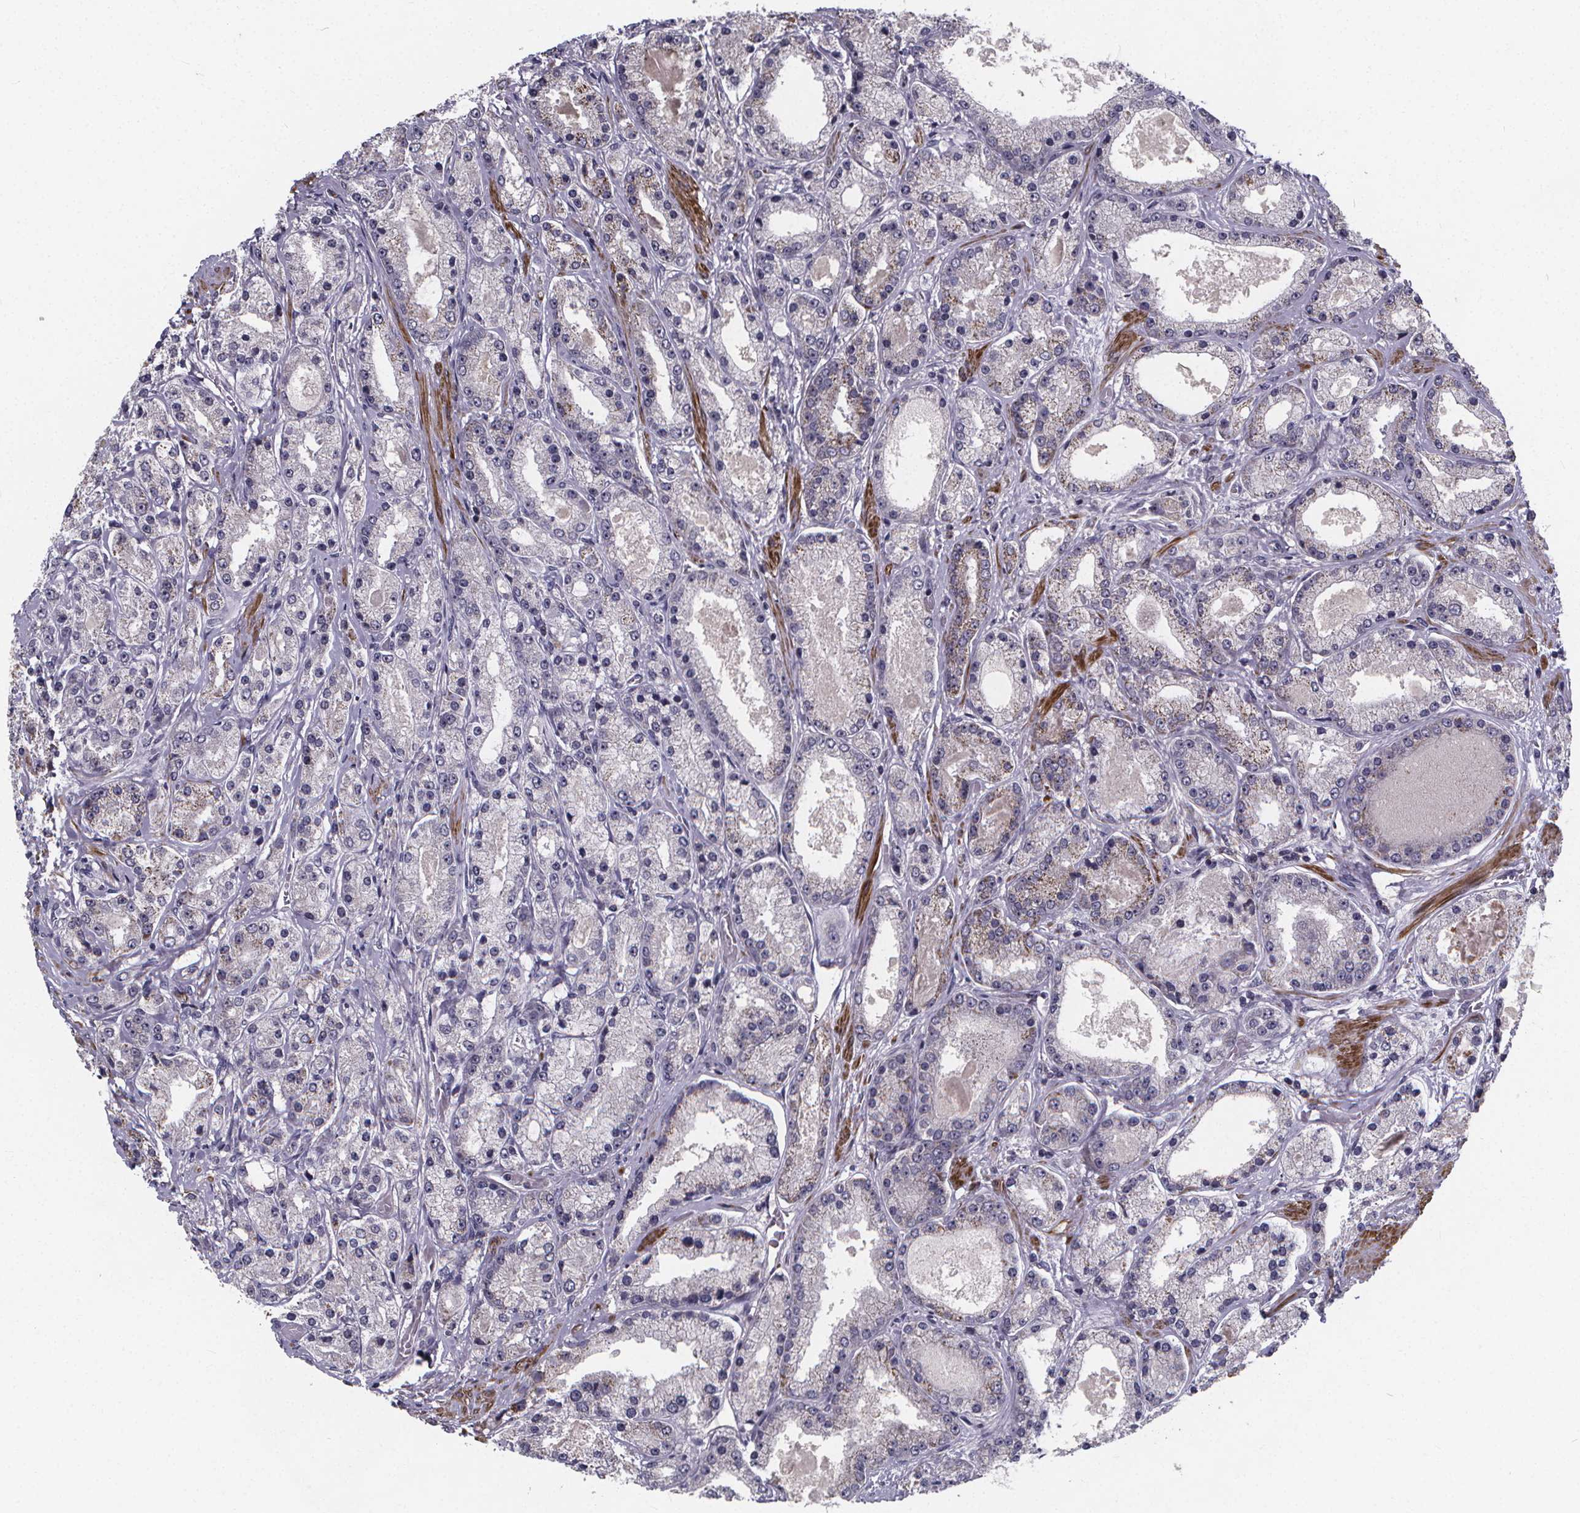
{"staining": {"intensity": "moderate", "quantity": "<25%", "location": "cytoplasmic/membranous"}, "tissue": "prostate cancer", "cell_type": "Tumor cells", "image_type": "cancer", "snomed": [{"axis": "morphology", "description": "Adenocarcinoma, High grade"}, {"axis": "topography", "description": "Prostate"}], "caption": "The photomicrograph shows a brown stain indicating the presence of a protein in the cytoplasmic/membranous of tumor cells in prostate high-grade adenocarcinoma. The protein is shown in brown color, while the nuclei are stained blue.", "gene": "FBXW2", "patient": {"sex": "male", "age": 67}}